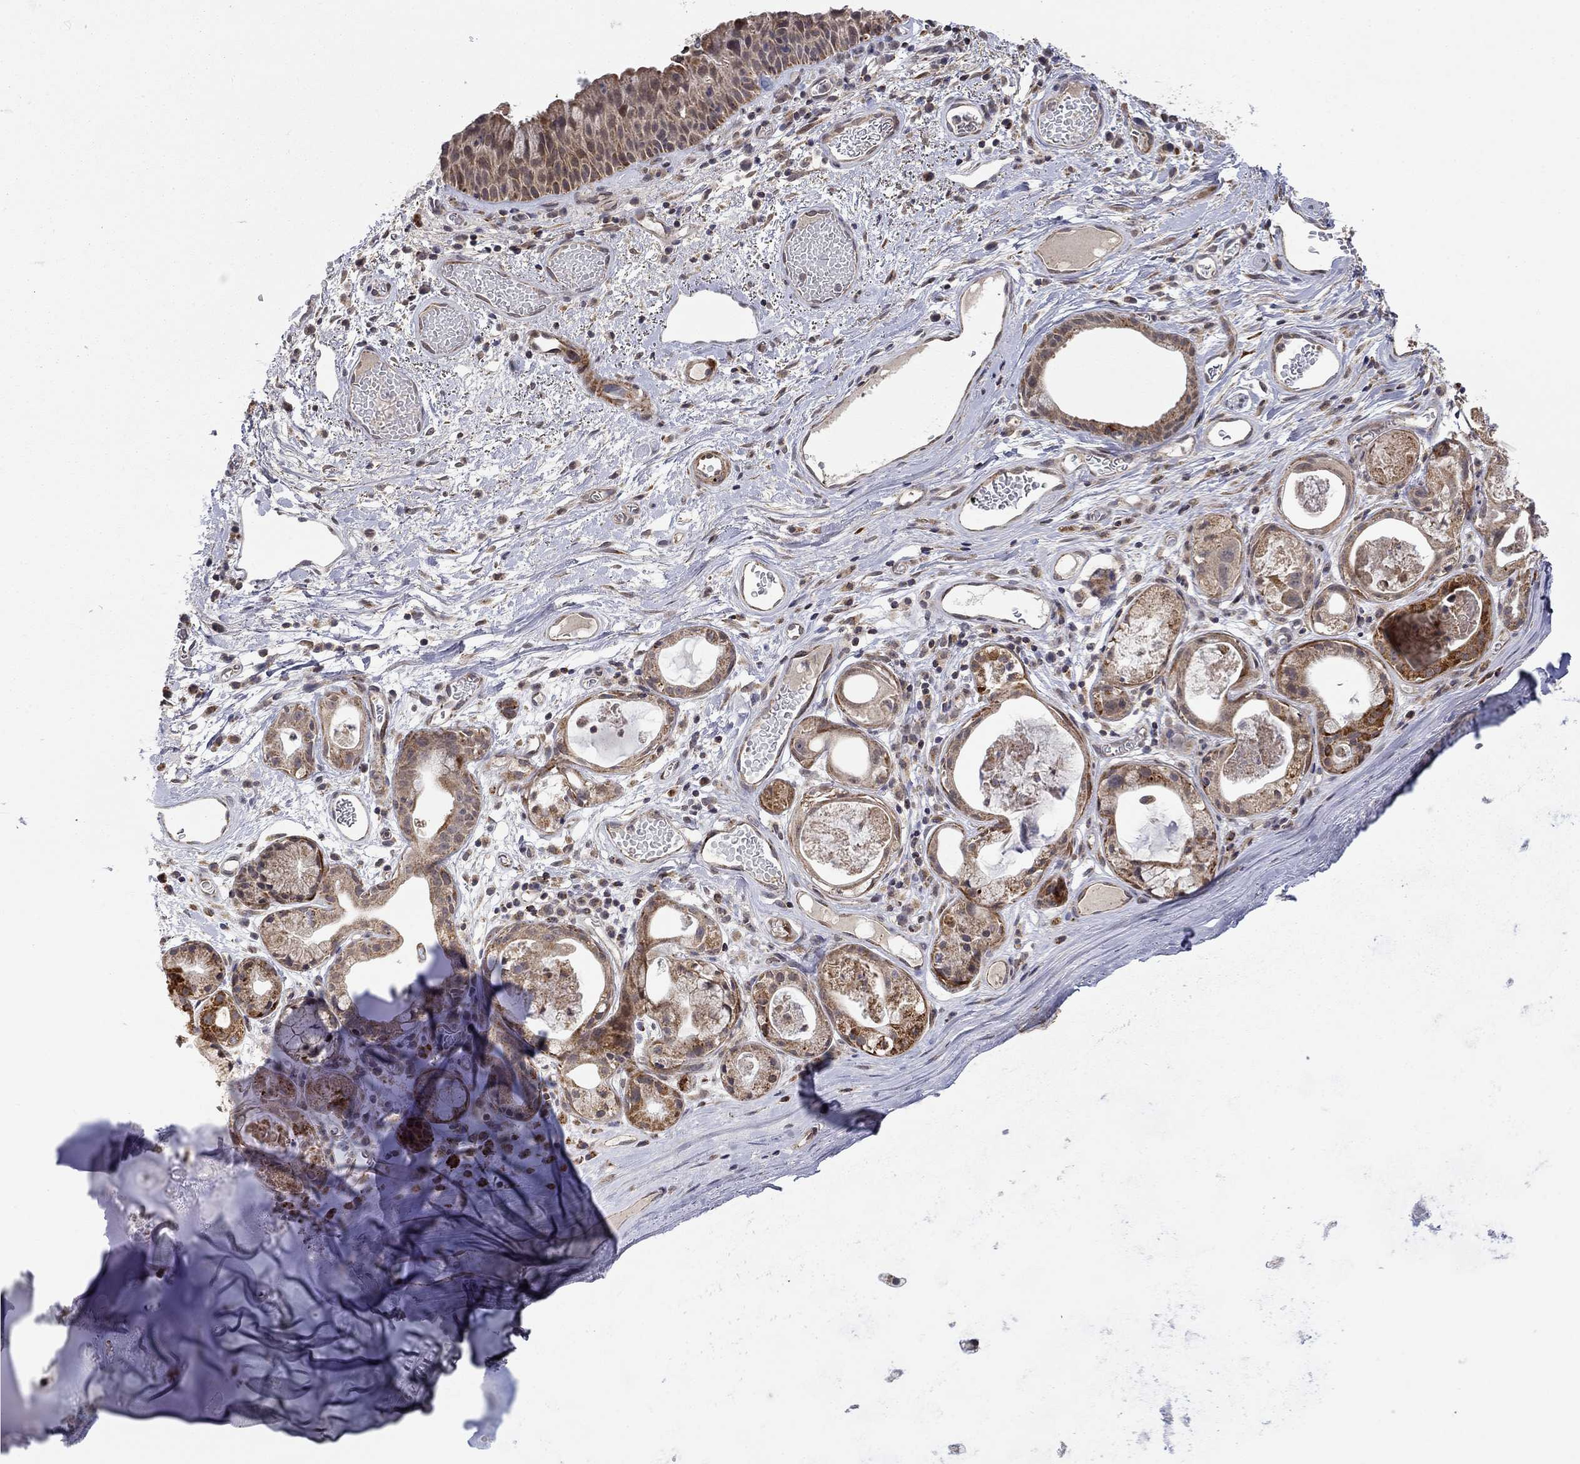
{"staining": {"intensity": "negative", "quantity": "none", "location": "none"}, "tissue": "adipose tissue", "cell_type": "Adipocytes", "image_type": "normal", "snomed": [{"axis": "morphology", "description": "Normal tissue, NOS"}, {"axis": "topography", "description": "Cartilage tissue"}], "caption": "This is an immunohistochemistry histopathology image of unremarkable adipose tissue. There is no staining in adipocytes.", "gene": "IDS", "patient": {"sex": "male", "age": 81}}